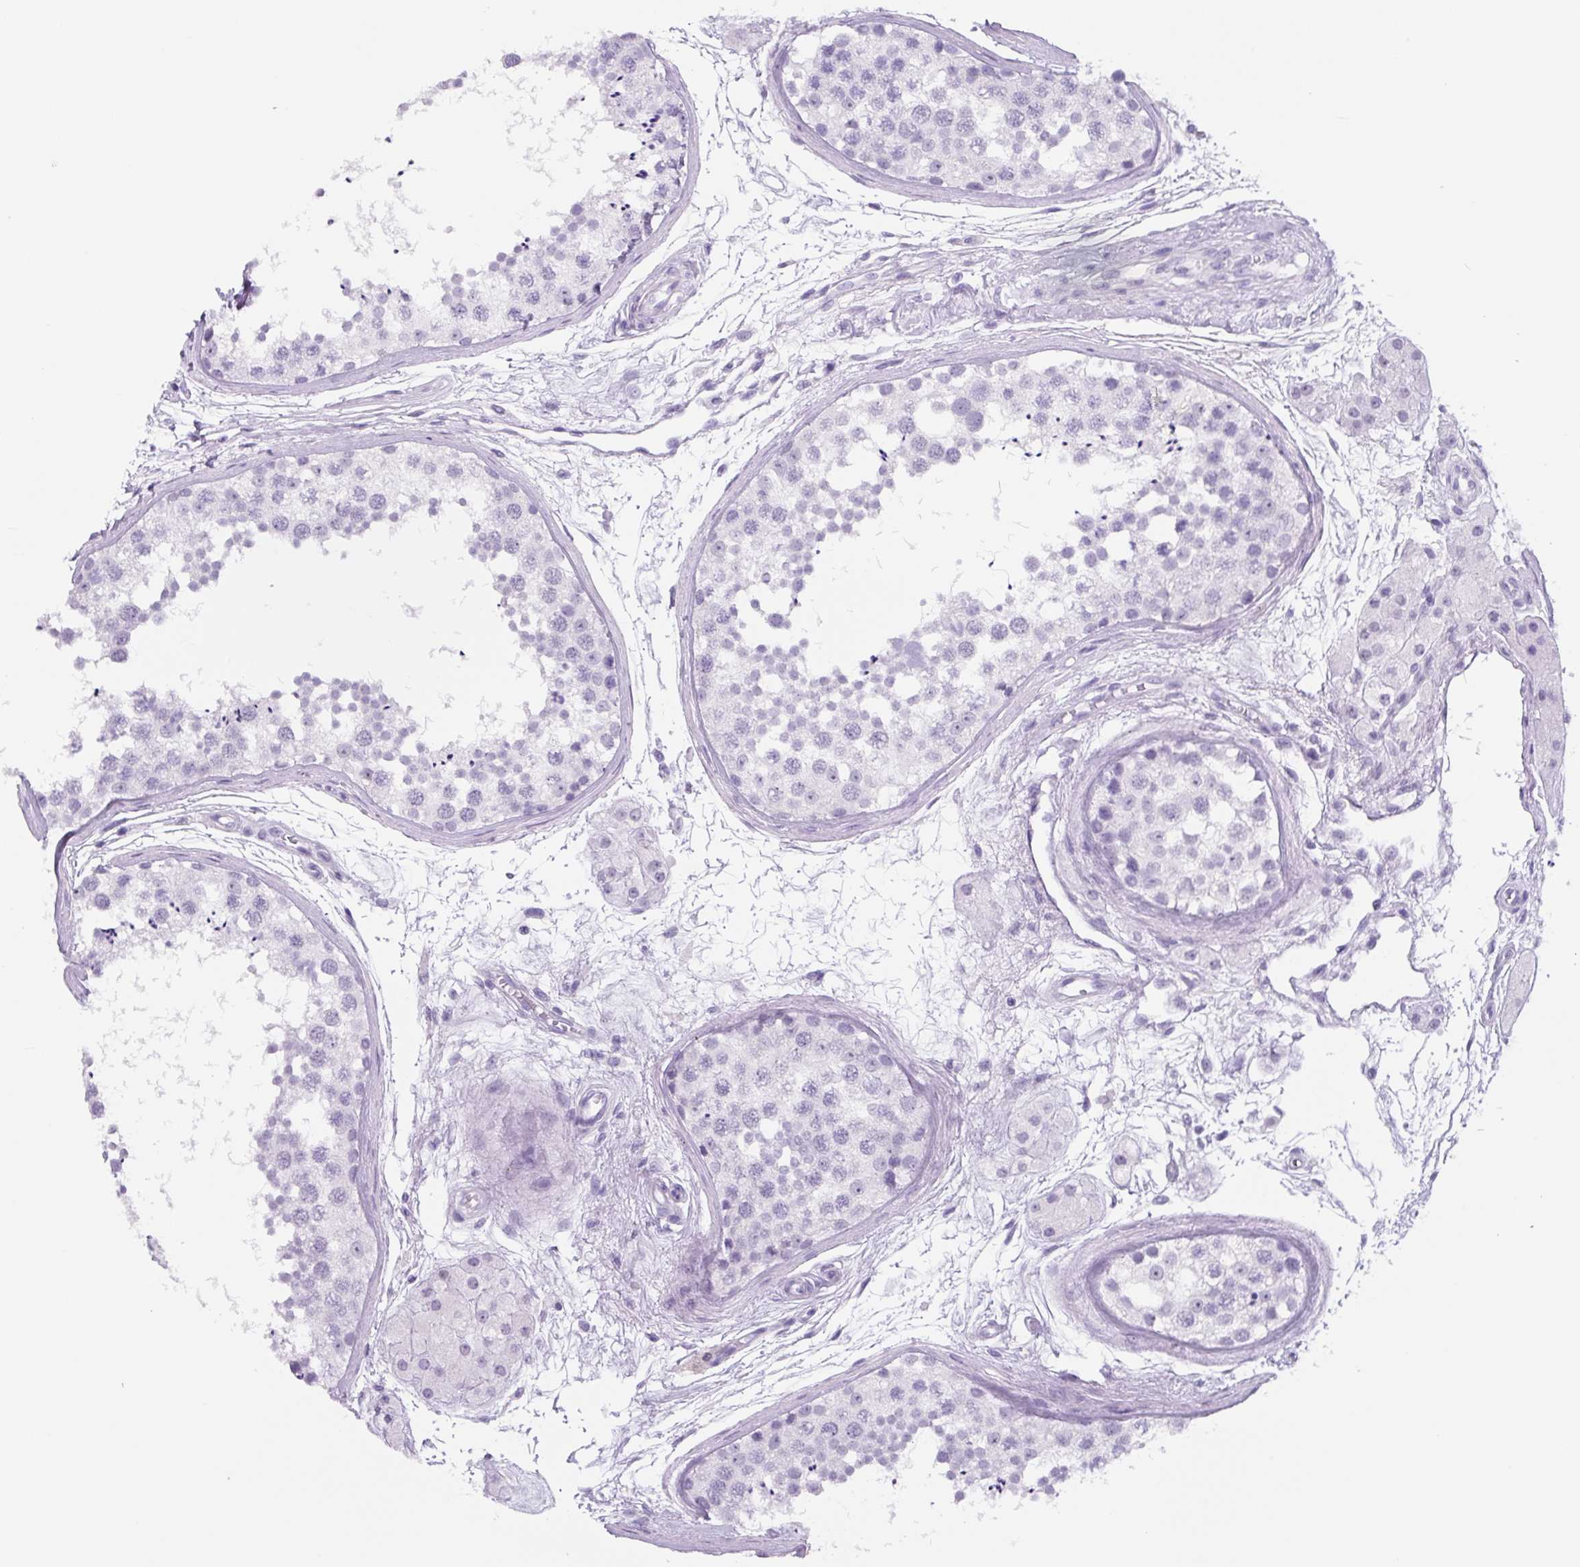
{"staining": {"intensity": "negative", "quantity": "none", "location": "none"}, "tissue": "testis", "cell_type": "Cells in seminiferous ducts", "image_type": "normal", "snomed": [{"axis": "morphology", "description": "Normal tissue, NOS"}, {"axis": "topography", "description": "Testis"}], "caption": "Immunohistochemistry micrograph of benign human testis stained for a protein (brown), which exhibits no positivity in cells in seminiferous ducts.", "gene": "TNFRSF8", "patient": {"sex": "male", "age": 56}}